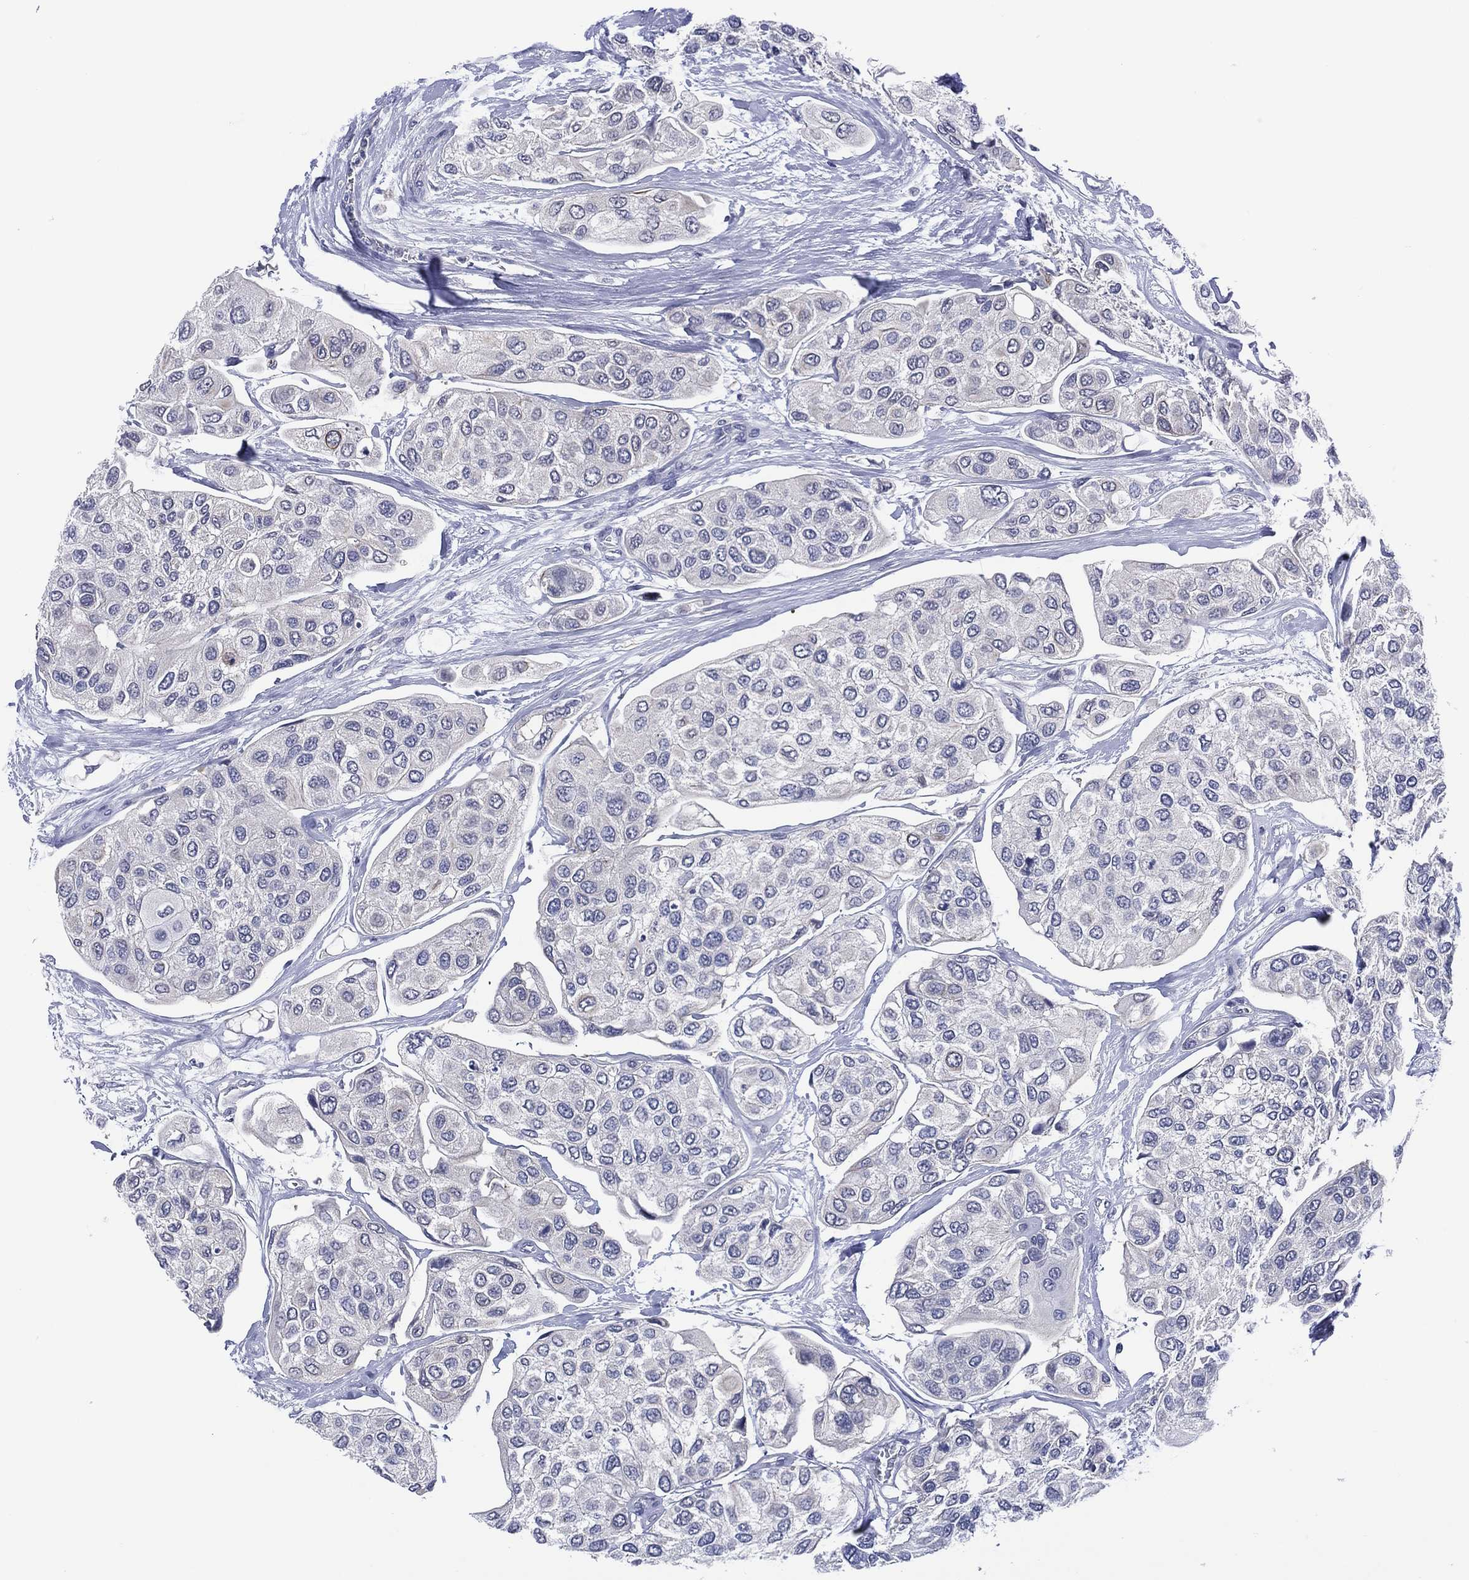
{"staining": {"intensity": "negative", "quantity": "none", "location": "none"}, "tissue": "urothelial cancer", "cell_type": "Tumor cells", "image_type": "cancer", "snomed": [{"axis": "morphology", "description": "Urothelial carcinoma, High grade"}, {"axis": "topography", "description": "Urinary bladder"}], "caption": "Tumor cells are negative for protein expression in human urothelial carcinoma (high-grade).", "gene": "TRIM31", "patient": {"sex": "male", "age": 77}}